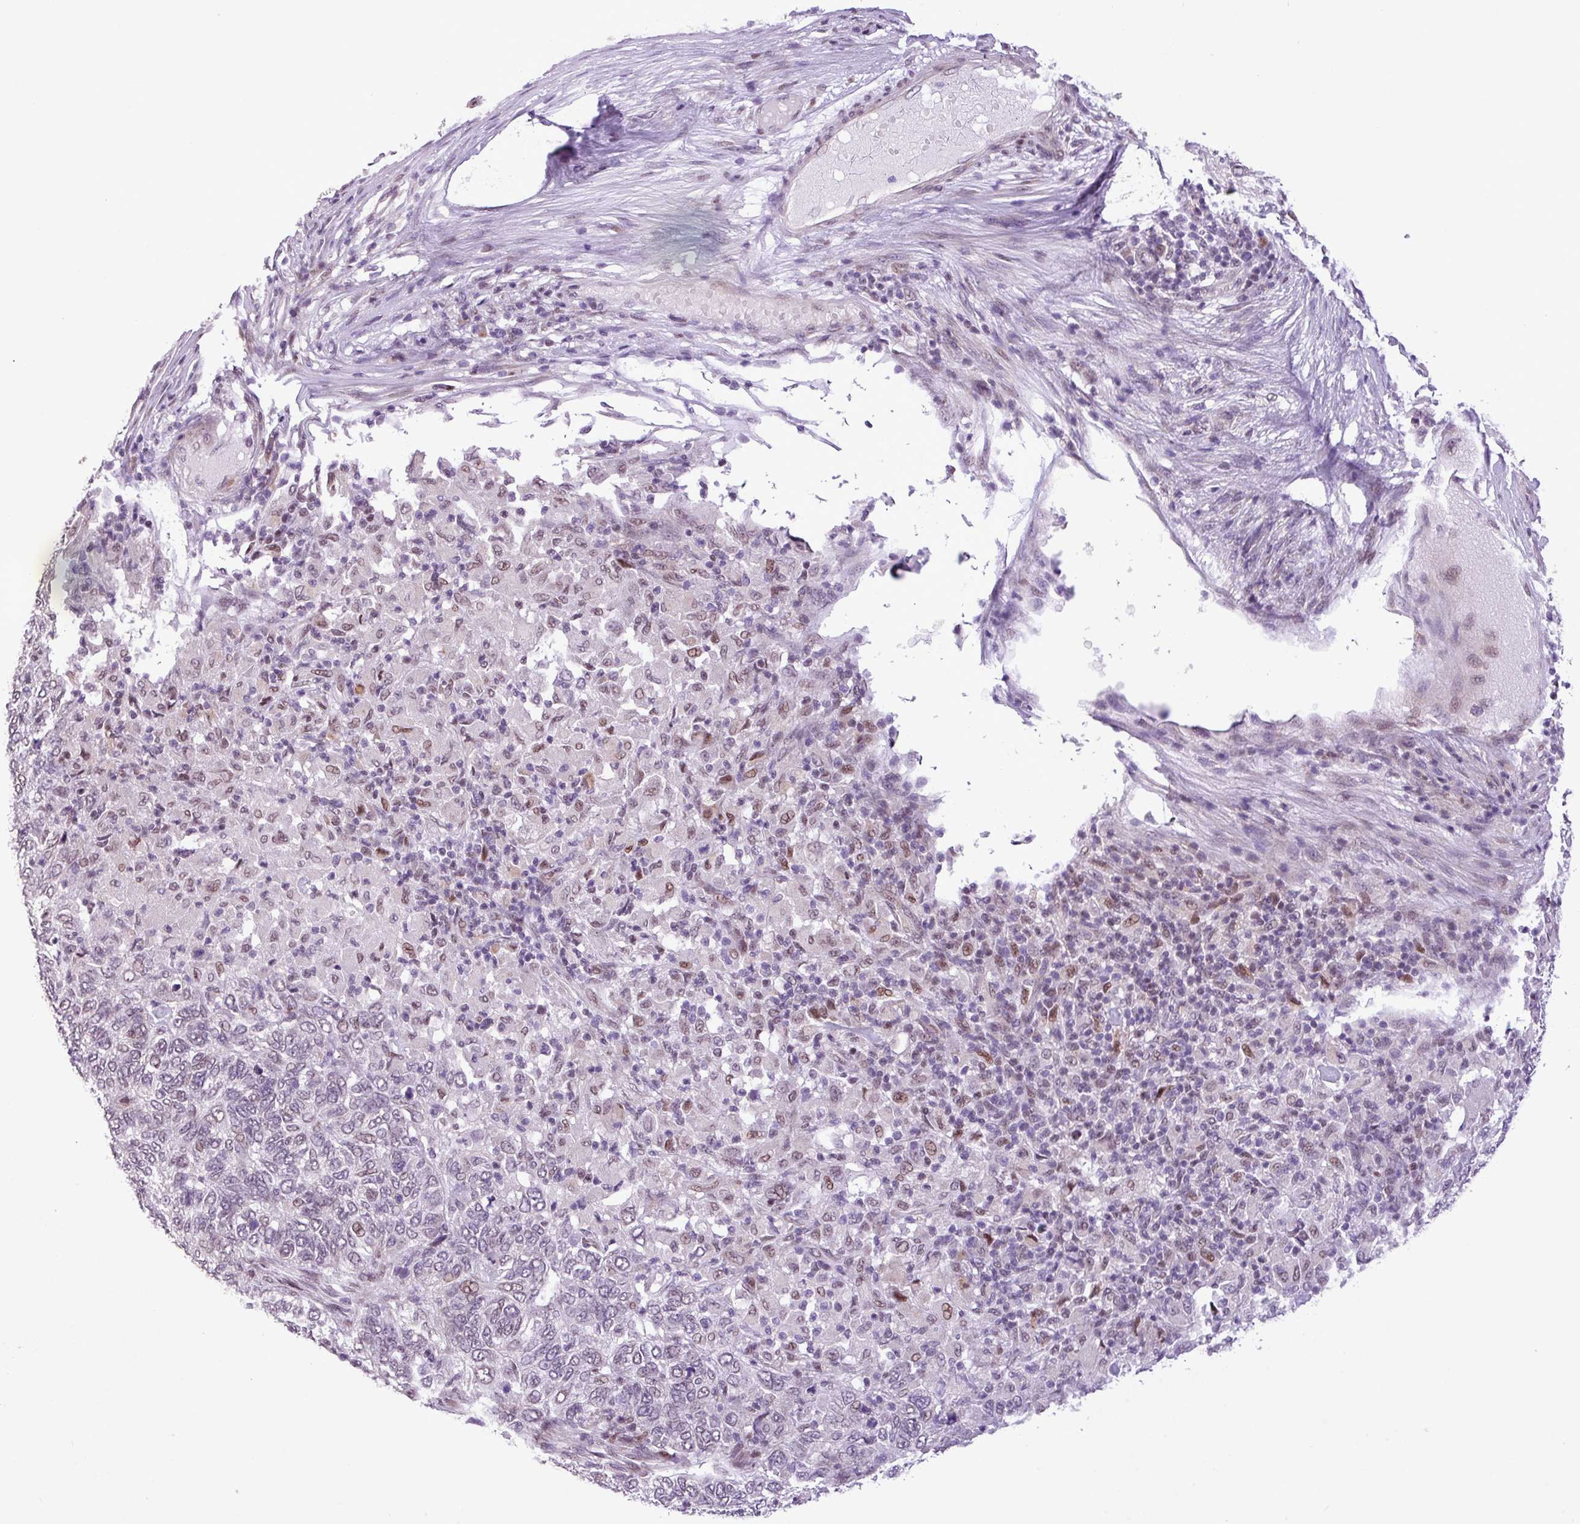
{"staining": {"intensity": "negative", "quantity": "none", "location": "none"}, "tissue": "skin cancer", "cell_type": "Tumor cells", "image_type": "cancer", "snomed": [{"axis": "morphology", "description": "Basal cell carcinoma"}, {"axis": "topography", "description": "Skin"}], "caption": "Tumor cells show no significant positivity in skin cancer (basal cell carcinoma). (Brightfield microscopy of DAB (3,3'-diaminobenzidine) IHC at high magnification).", "gene": "ZNF354A", "patient": {"sex": "female", "age": 65}}